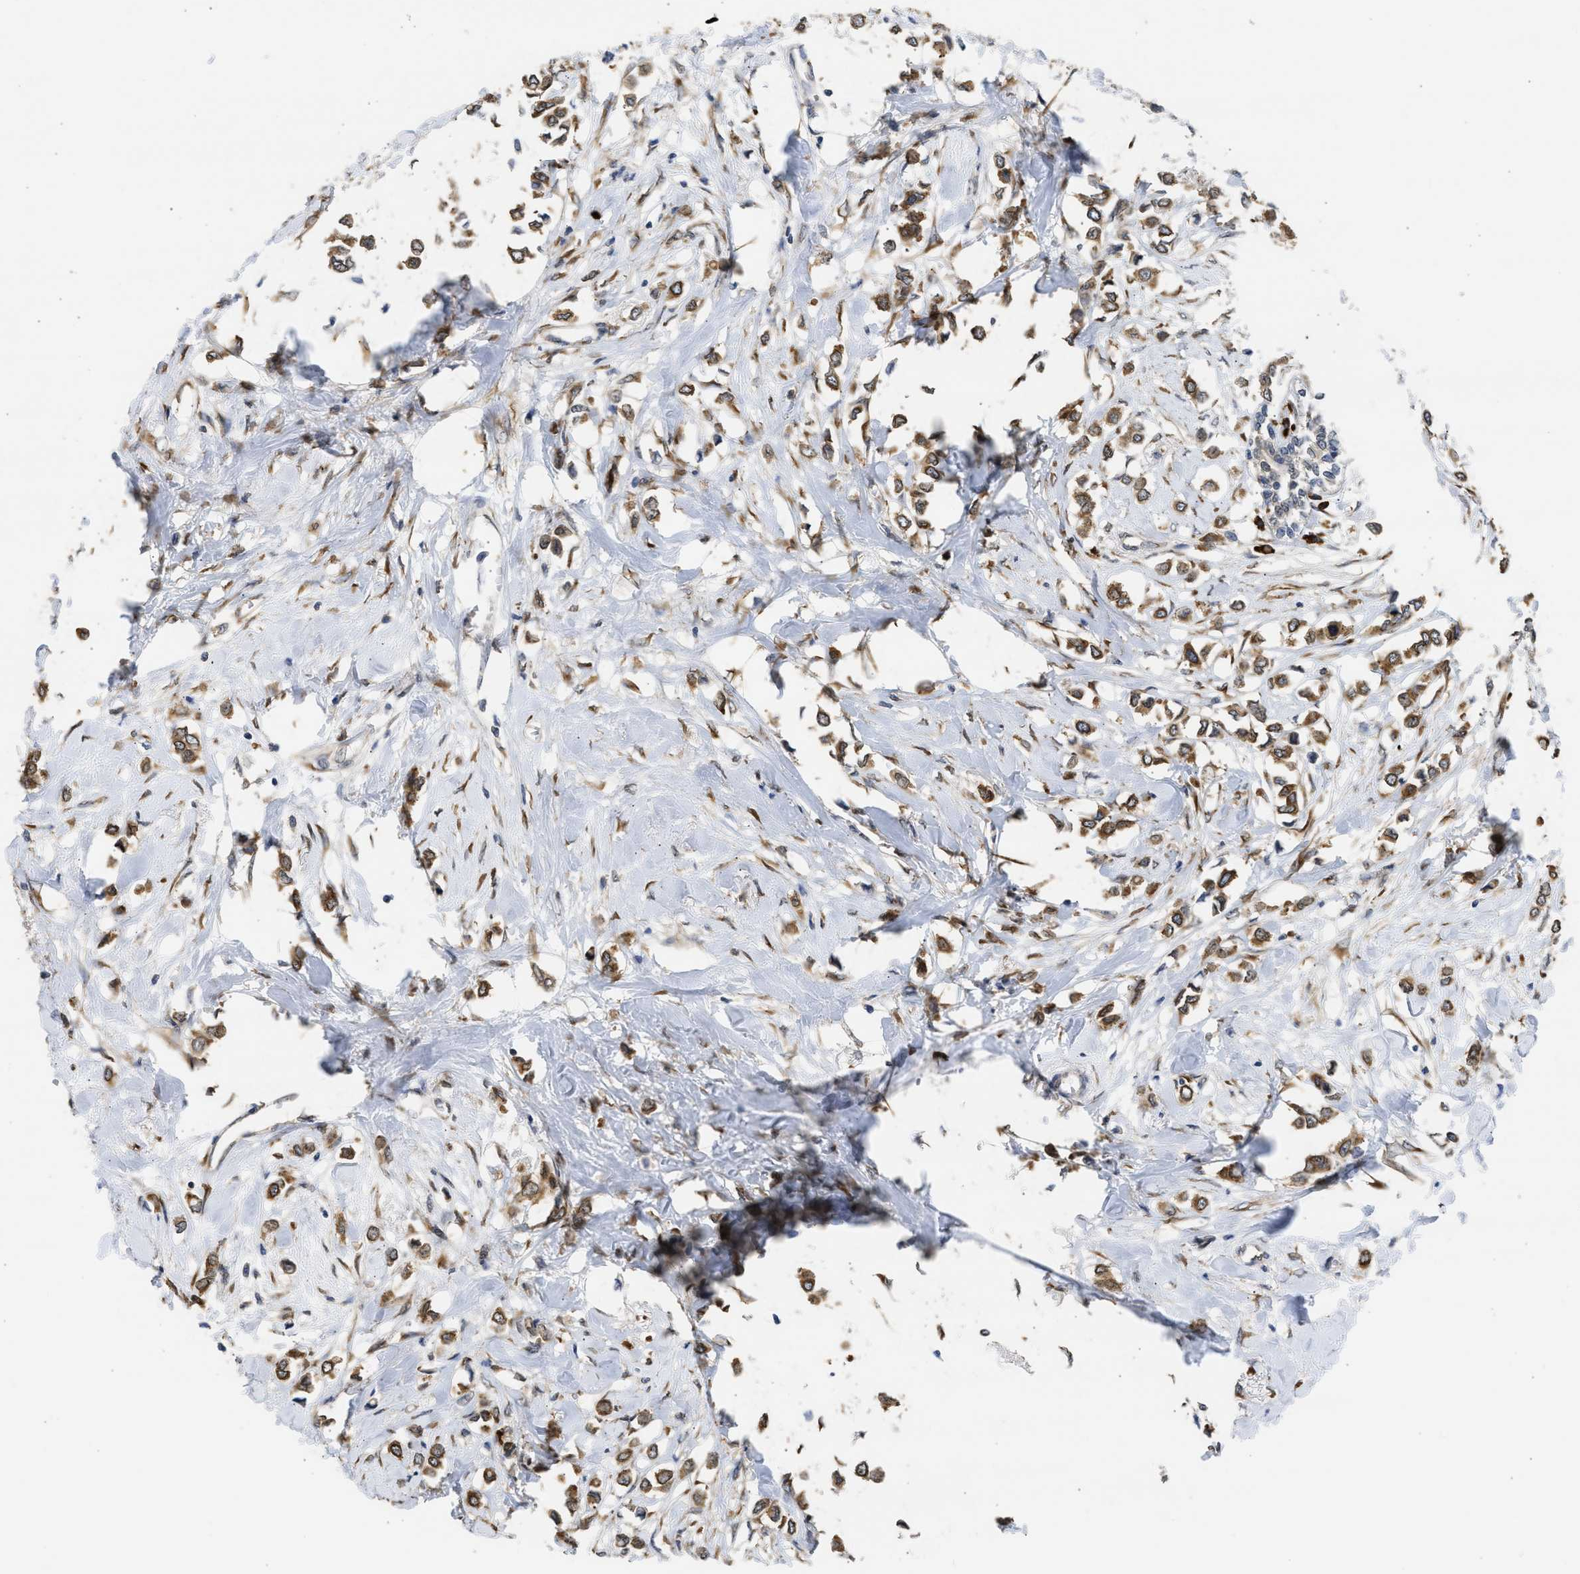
{"staining": {"intensity": "moderate", "quantity": ">75%", "location": "cytoplasmic/membranous"}, "tissue": "breast cancer", "cell_type": "Tumor cells", "image_type": "cancer", "snomed": [{"axis": "morphology", "description": "Lobular carcinoma"}, {"axis": "topography", "description": "Breast"}], "caption": "Human breast cancer stained with a protein marker shows moderate staining in tumor cells.", "gene": "DNAJC1", "patient": {"sex": "female", "age": 51}}